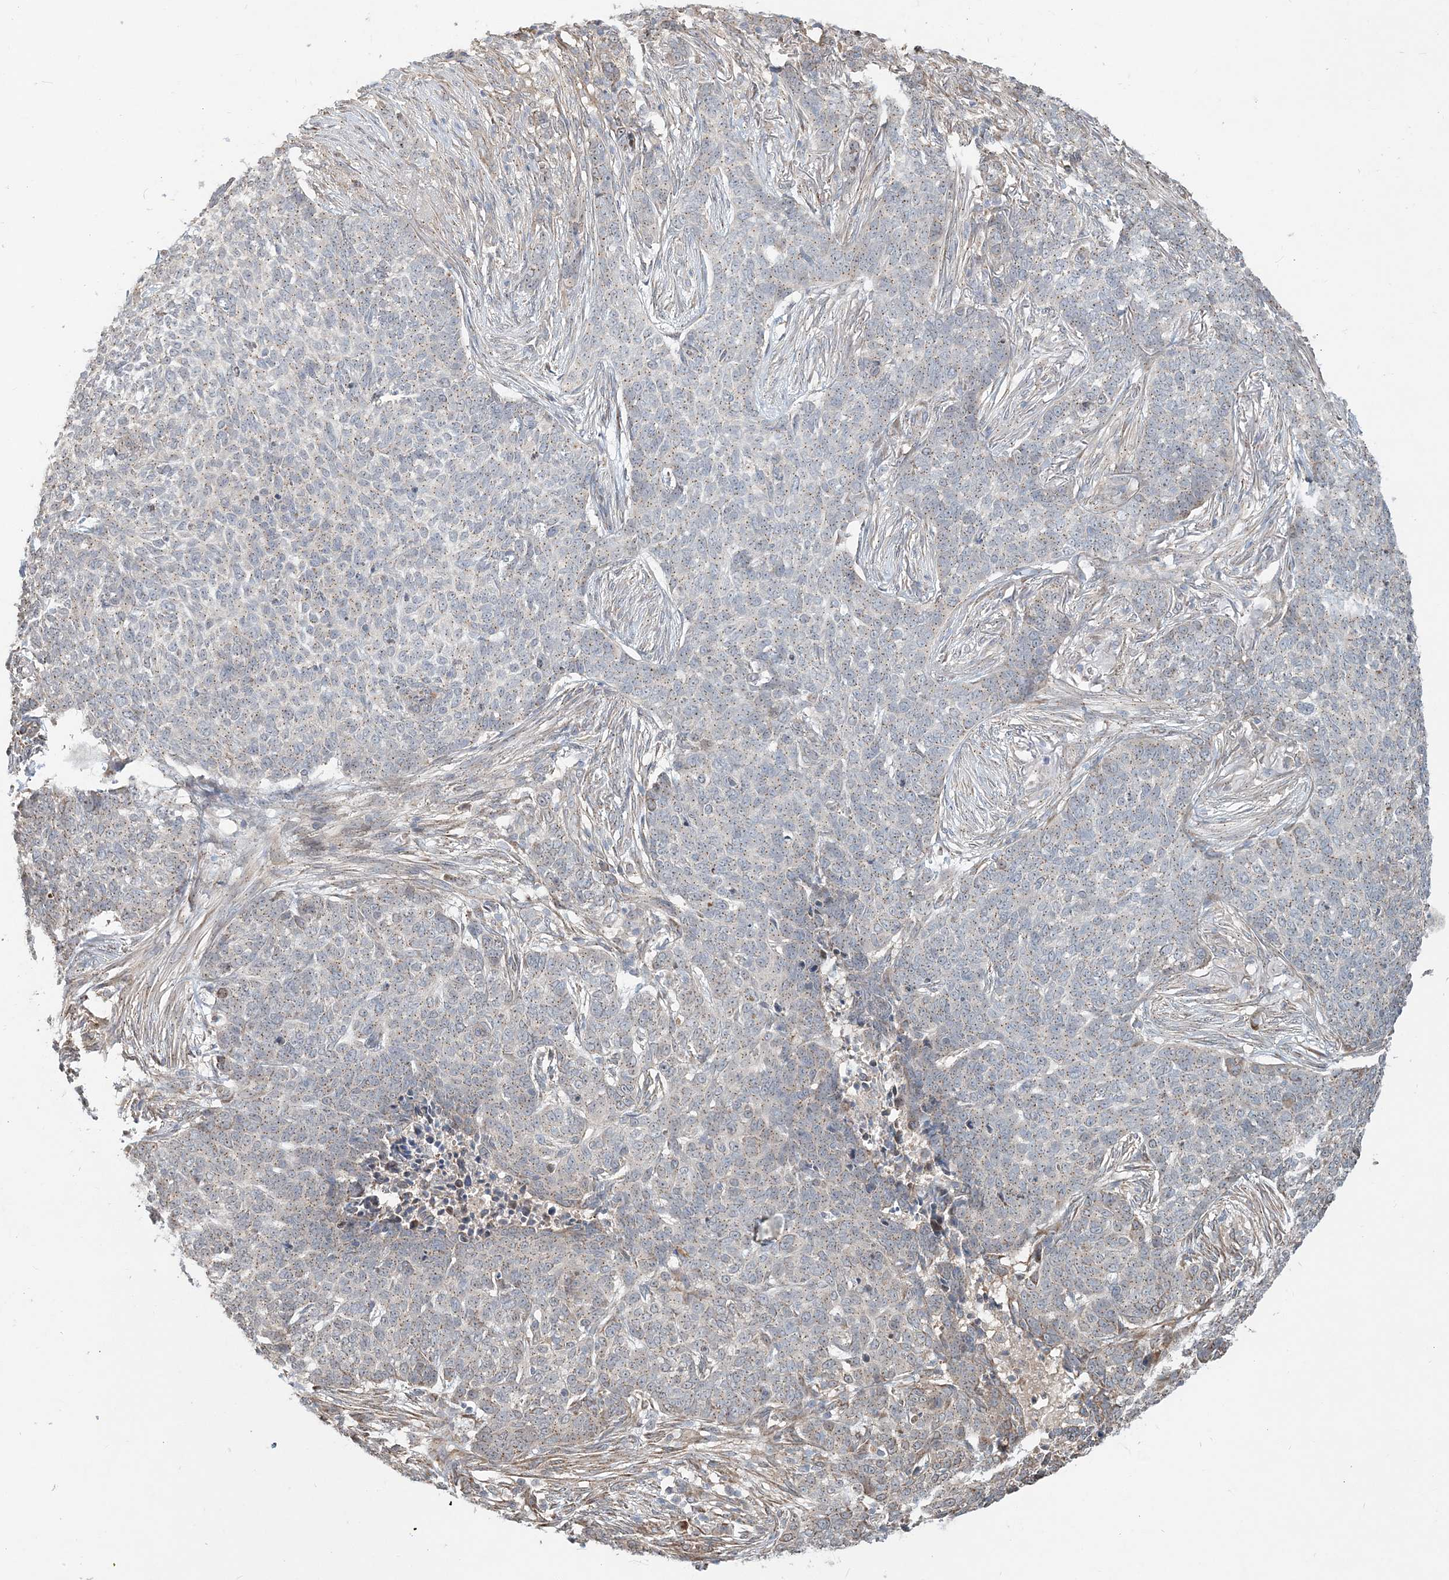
{"staining": {"intensity": "weak", "quantity": "<25%", "location": "cytoplasmic/membranous"}, "tissue": "skin cancer", "cell_type": "Tumor cells", "image_type": "cancer", "snomed": [{"axis": "morphology", "description": "Basal cell carcinoma"}, {"axis": "topography", "description": "Skin"}], "caption": "Immunohistochemistry photomicrograph of skin cancer stained for a protein (brown), which demonstrates no positivity in tumor cells.", "gene": "CXXC5", "patient": {"sex": "male", "age": 85}}